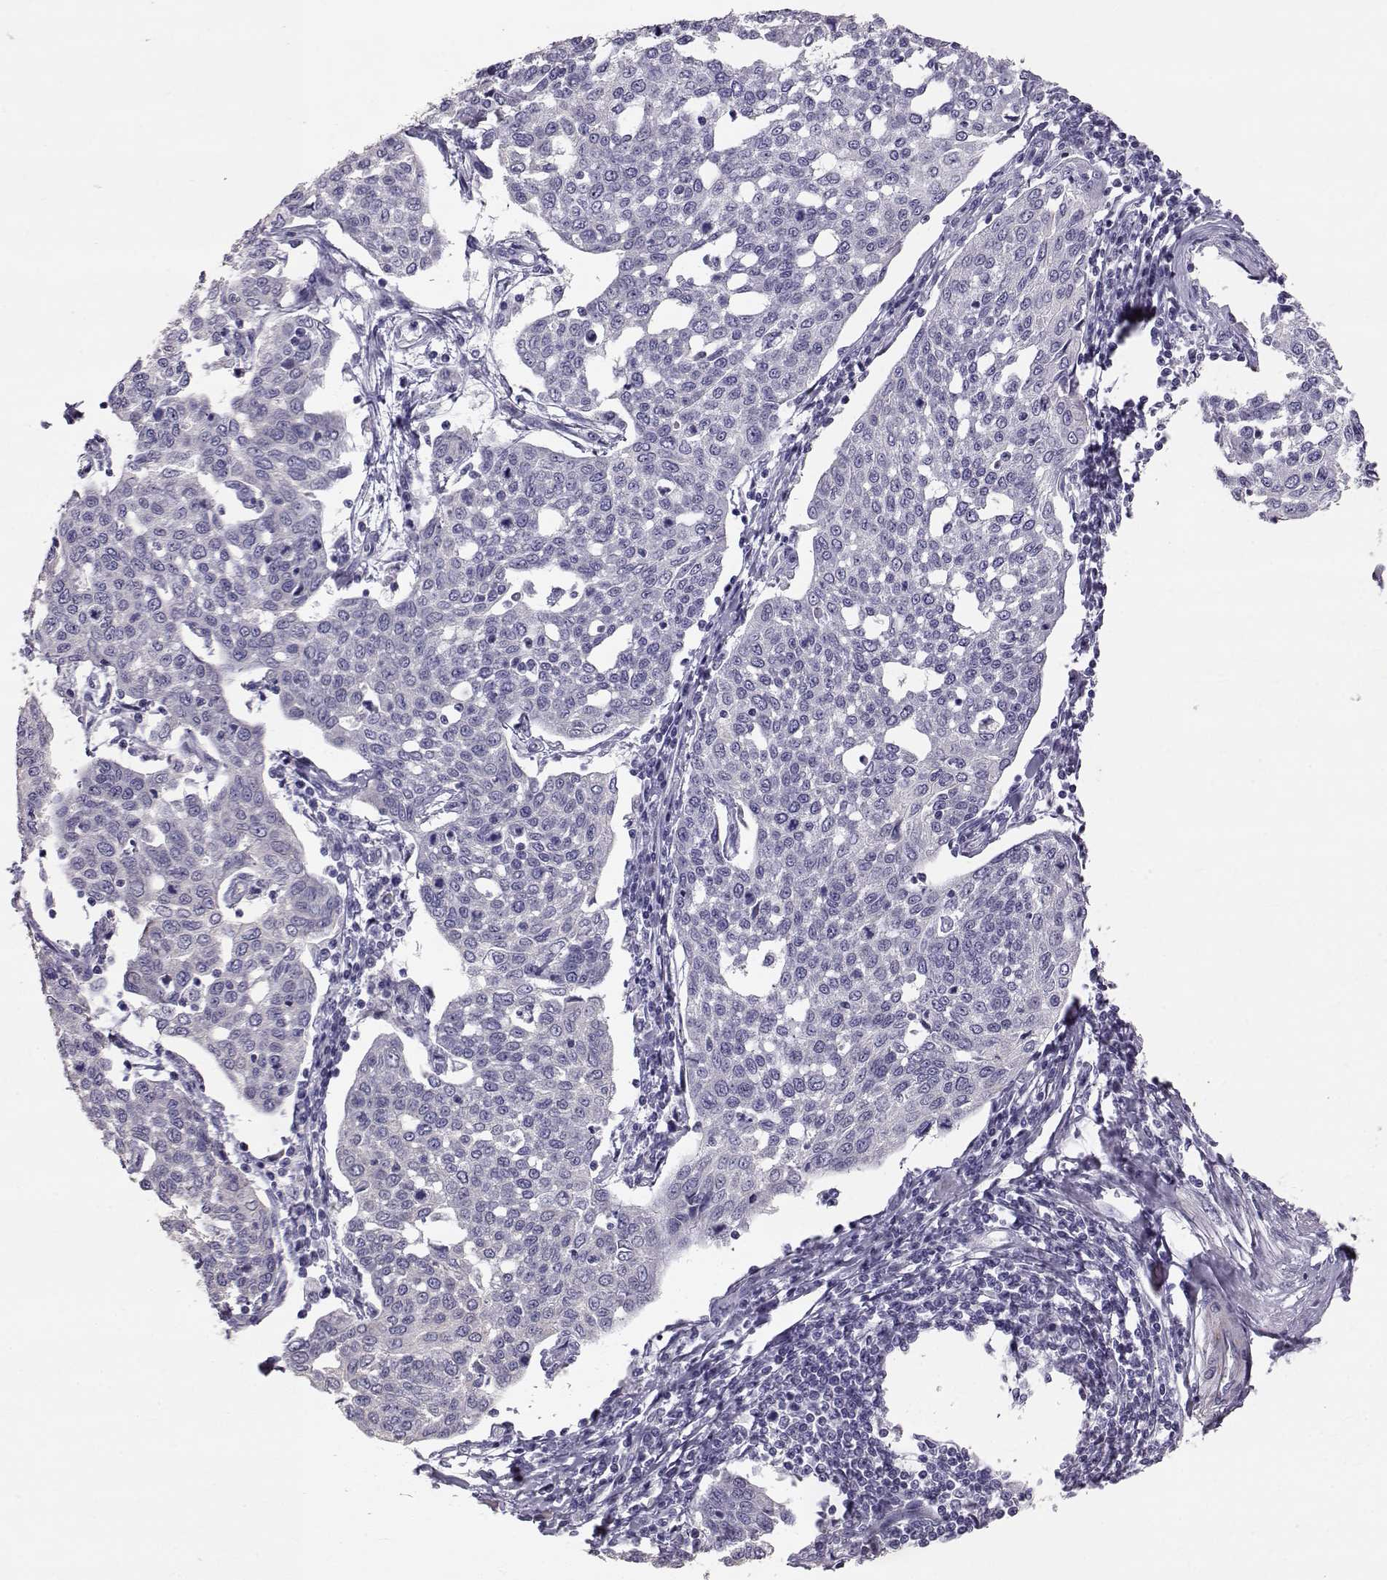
{"staining": {"intensity": "negative", "quantity": "none", "location": "none"}, "tissue": "cervical cancer", "cell_type": "Tumor cells", "image_type": "cancer", "snomed": [{"axis": "morphology", "description": "Squamous cell carcinoma, NOS"}, {"axis": "topography", "description": "Cervix"}], "caption": "A high-resolution photomicrograph shows immunohistochemistry staining of cervical squamous cell carcinoma, which exhibits no significant positivity in tumor cells.", "gene": "RD3", "patient": {"sex": "female", "age": 34}}